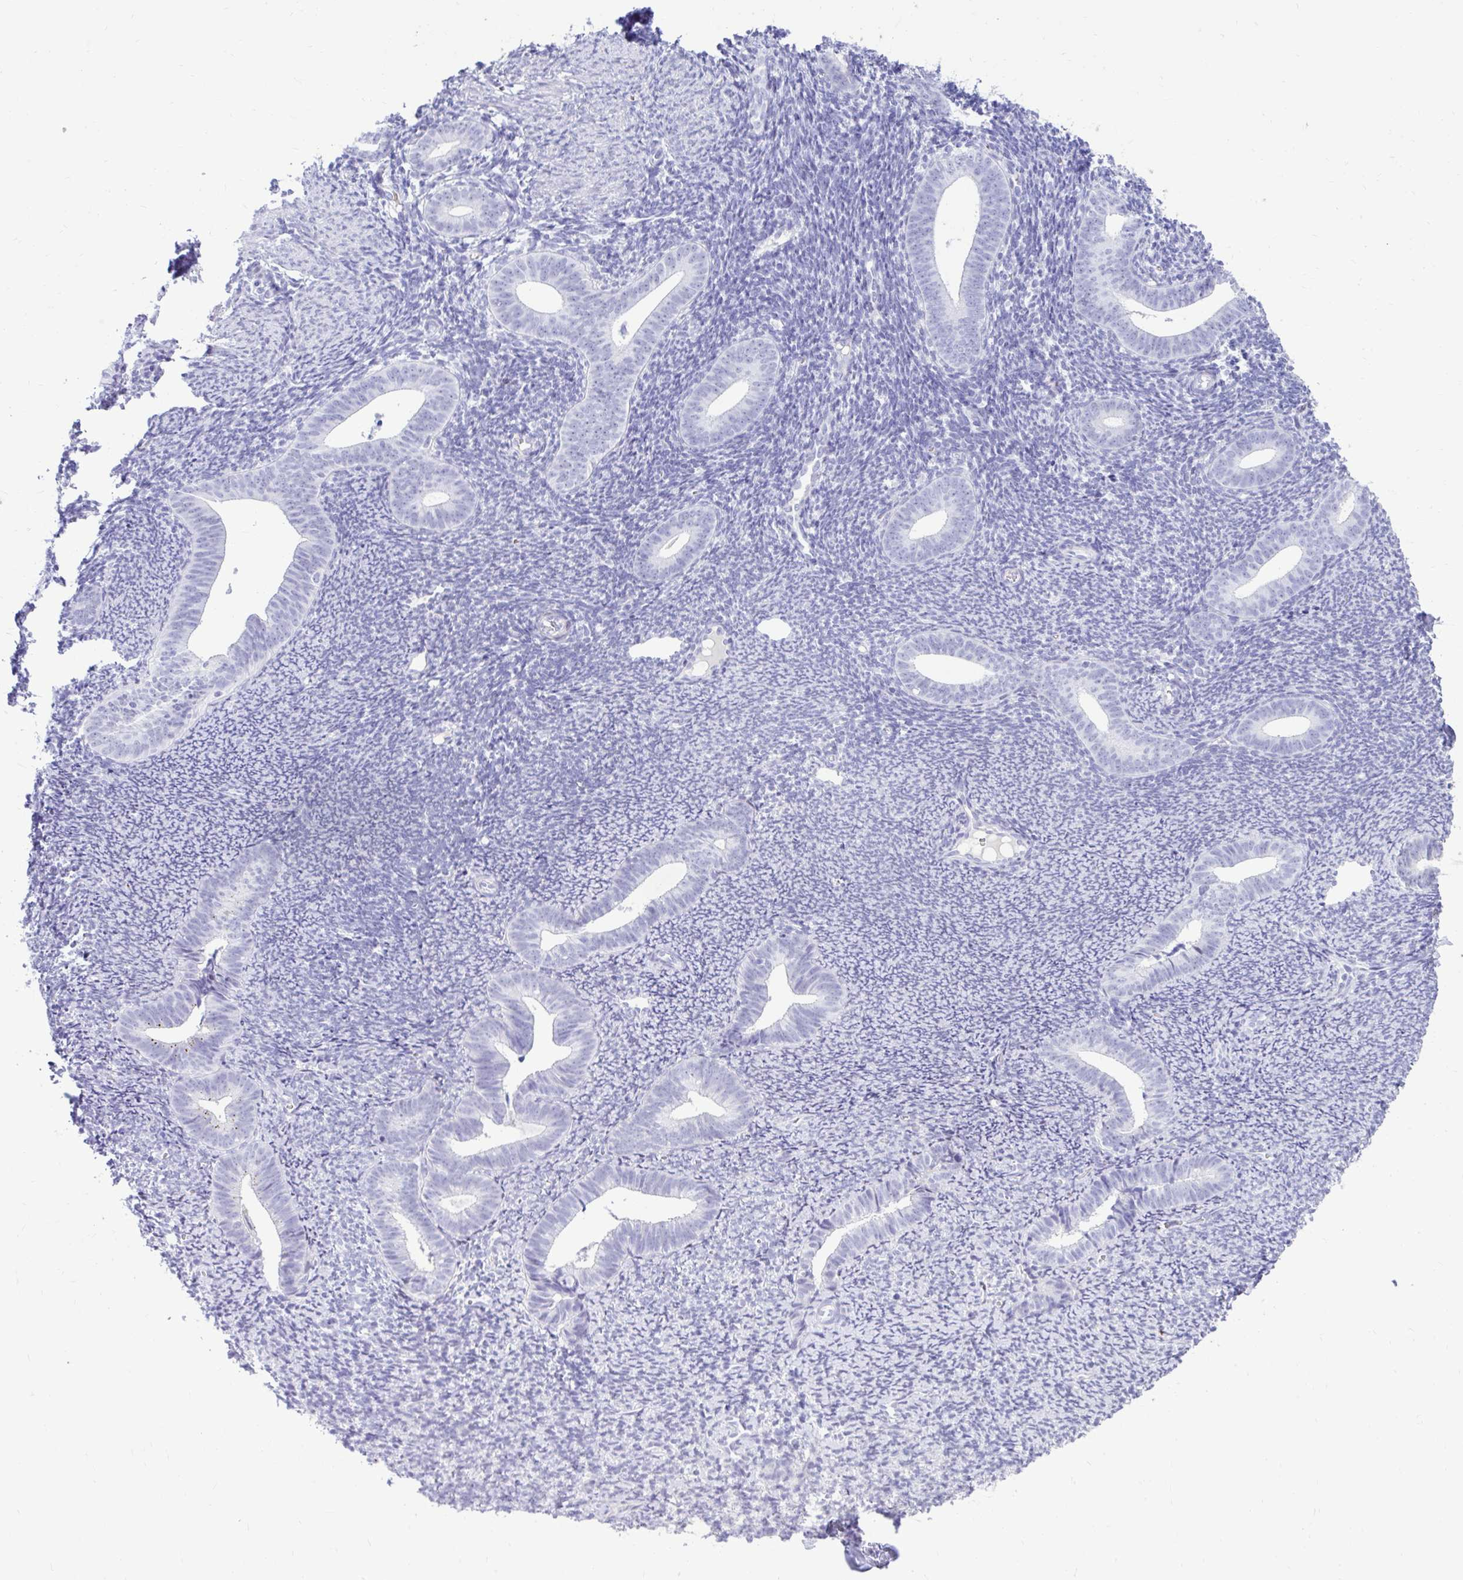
{"staining": {"intensity": "negative", "quantity": "none", "location": "none"}, "tissue": "endometrium", "cell_type": "Cells in endometrial stroma", "image_type": "normal", "snomed": [{"axis": "morphology", "description": "Normal tissue, NOS"}, {"axis": "topography", "description": "Endometrium"}], "caption": "Histopathology image shows no significant protein staining in cells in endometrial stroma of normal endometrium.", "gene": "NHLH2", "patient": {"sex": "female", "age": 39}}